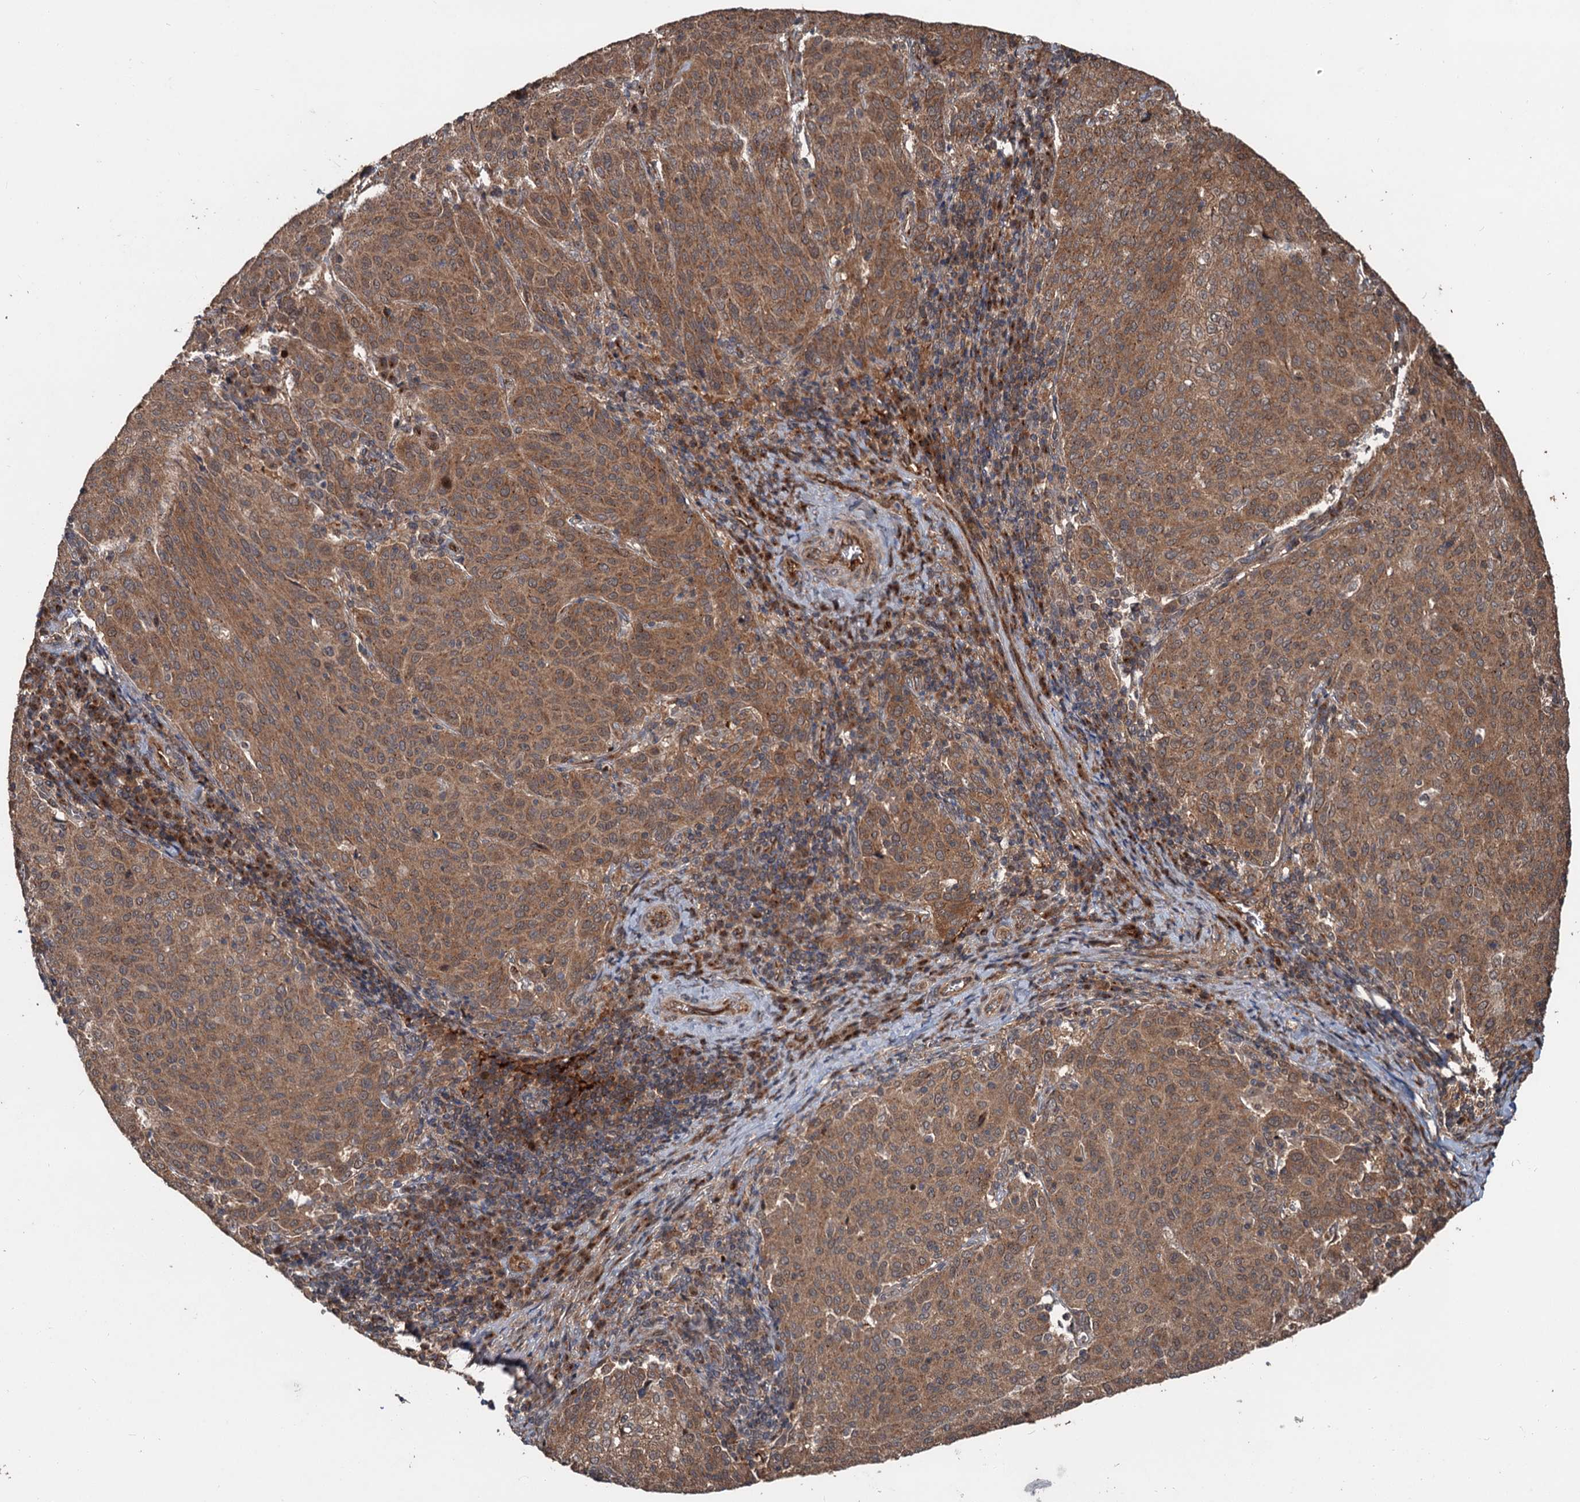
{"staining": {"intensity": "moderate", "quantity": ">75%", "location": "cytoplasmic/membranous"}, "tissue": "cervical cancer", "cell_type": "Tumor cells", "image_type": "cancer", "snomed": [{"axis": "morphology", "description": "Squamous cell carcinoma, NOS"}, {"axis": "topography", "description": "Cervix"}], "caption": "Immunohistochemistry (IHC) staining of cervical cancer, which reveals medium levels of moderate cytoplasmic/membranous expression in about >75% of tumor cells indicating moderate cytoplasmic/membranous protein positivity. The staining was performed using DAB (brown) for protein detection and nuclei were counterstained in hematoxylin (blue).", "gene": "DEXI", "patient": {"sex": "female", "age": 46}}